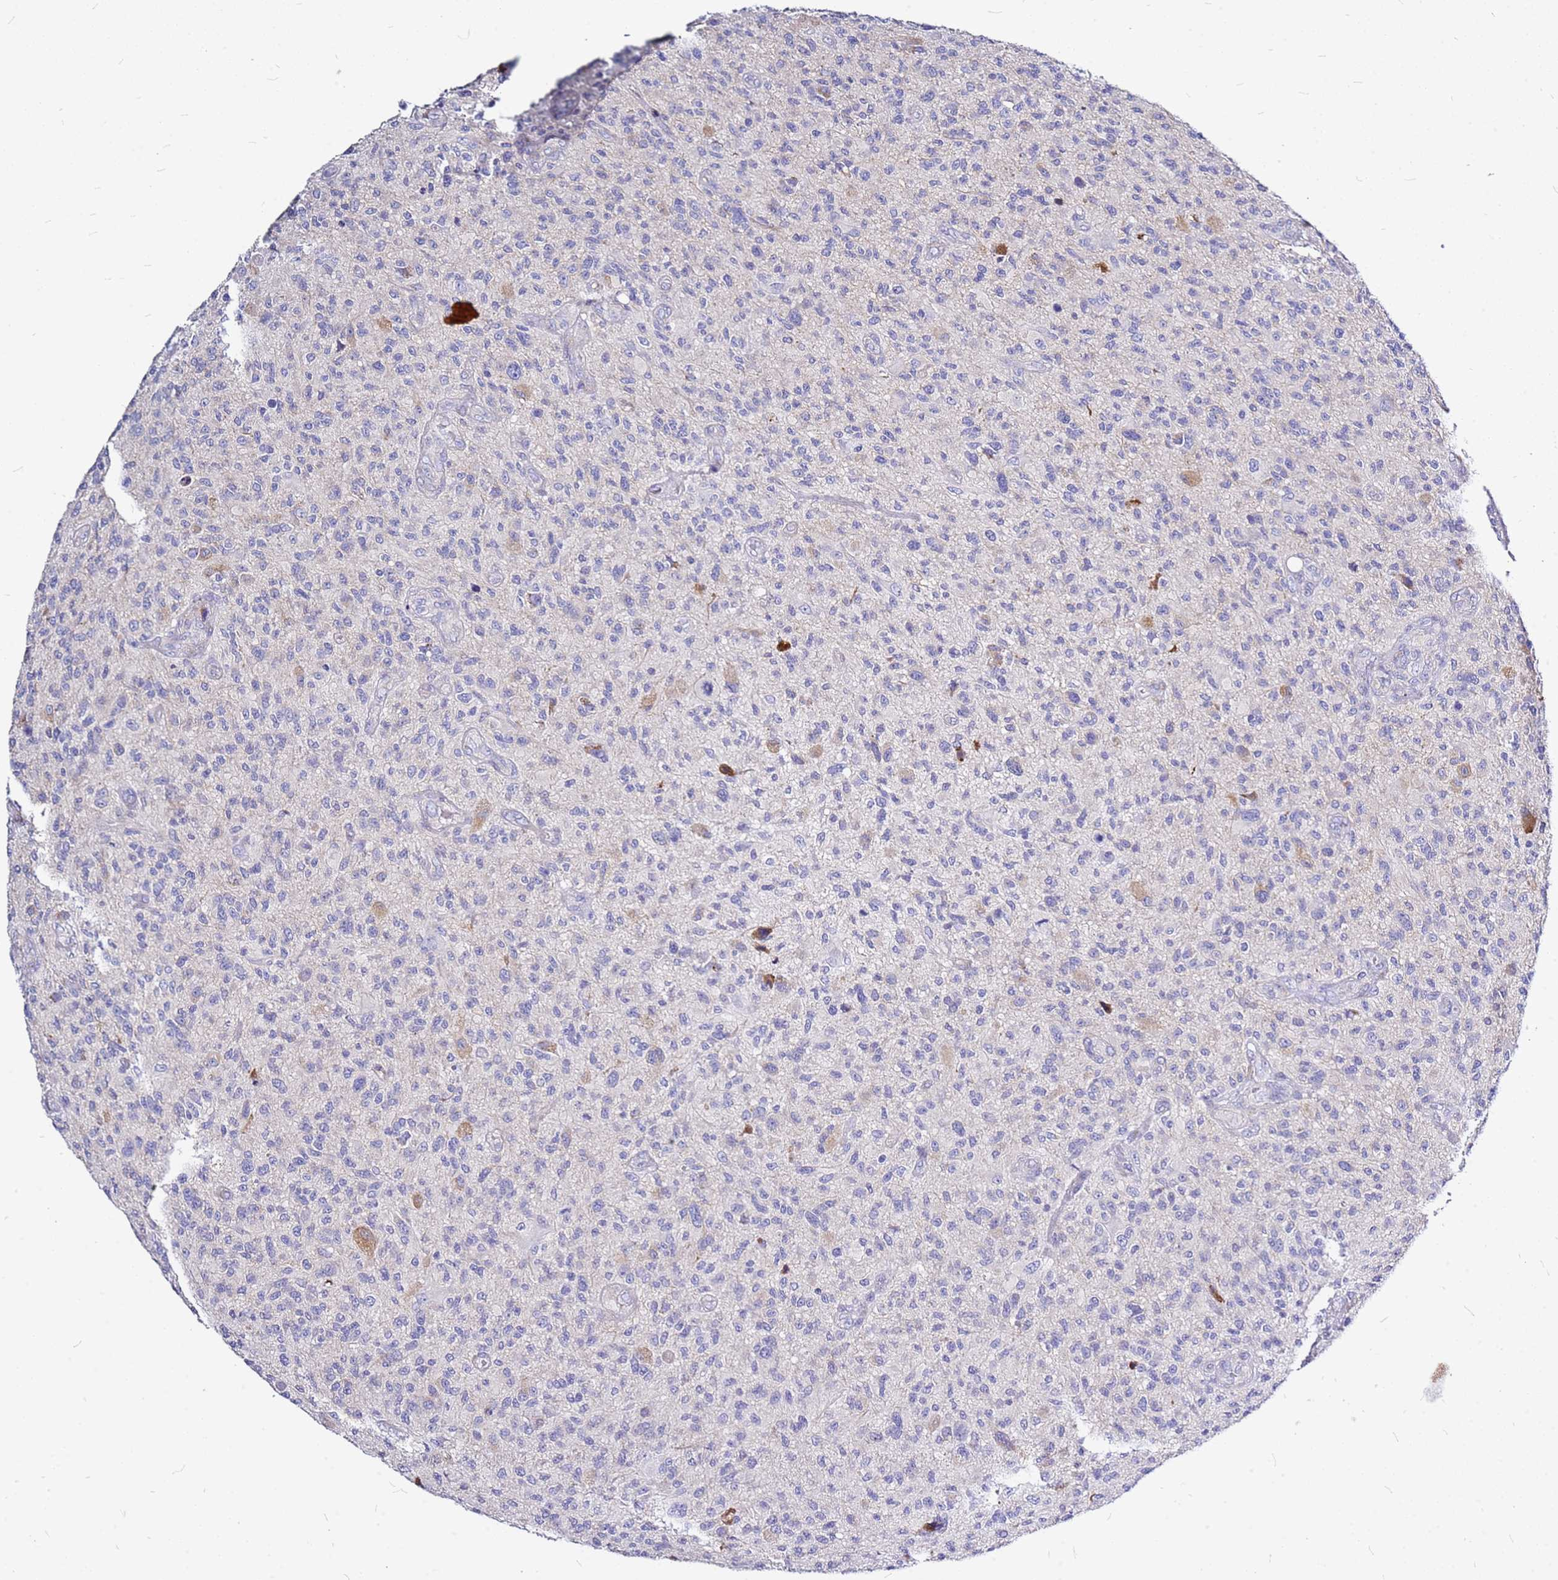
{"staining": {"intensity": "negative", "quantity": "none", "location": "none"}, "tissue": "glioma", "cell_type": "Tumor cells", "image_type": "cancer", "snomed": [{"axis": "morphology", "description": "Glioma, malignant, High grade"}, {"axis": "topography", "description": "Brain"}], "caption": "Protein analysis of glioma shows no significant positivity in tumor cells.", "gene": "CASD1", "patient": {"sex": "male", "age": 47}}